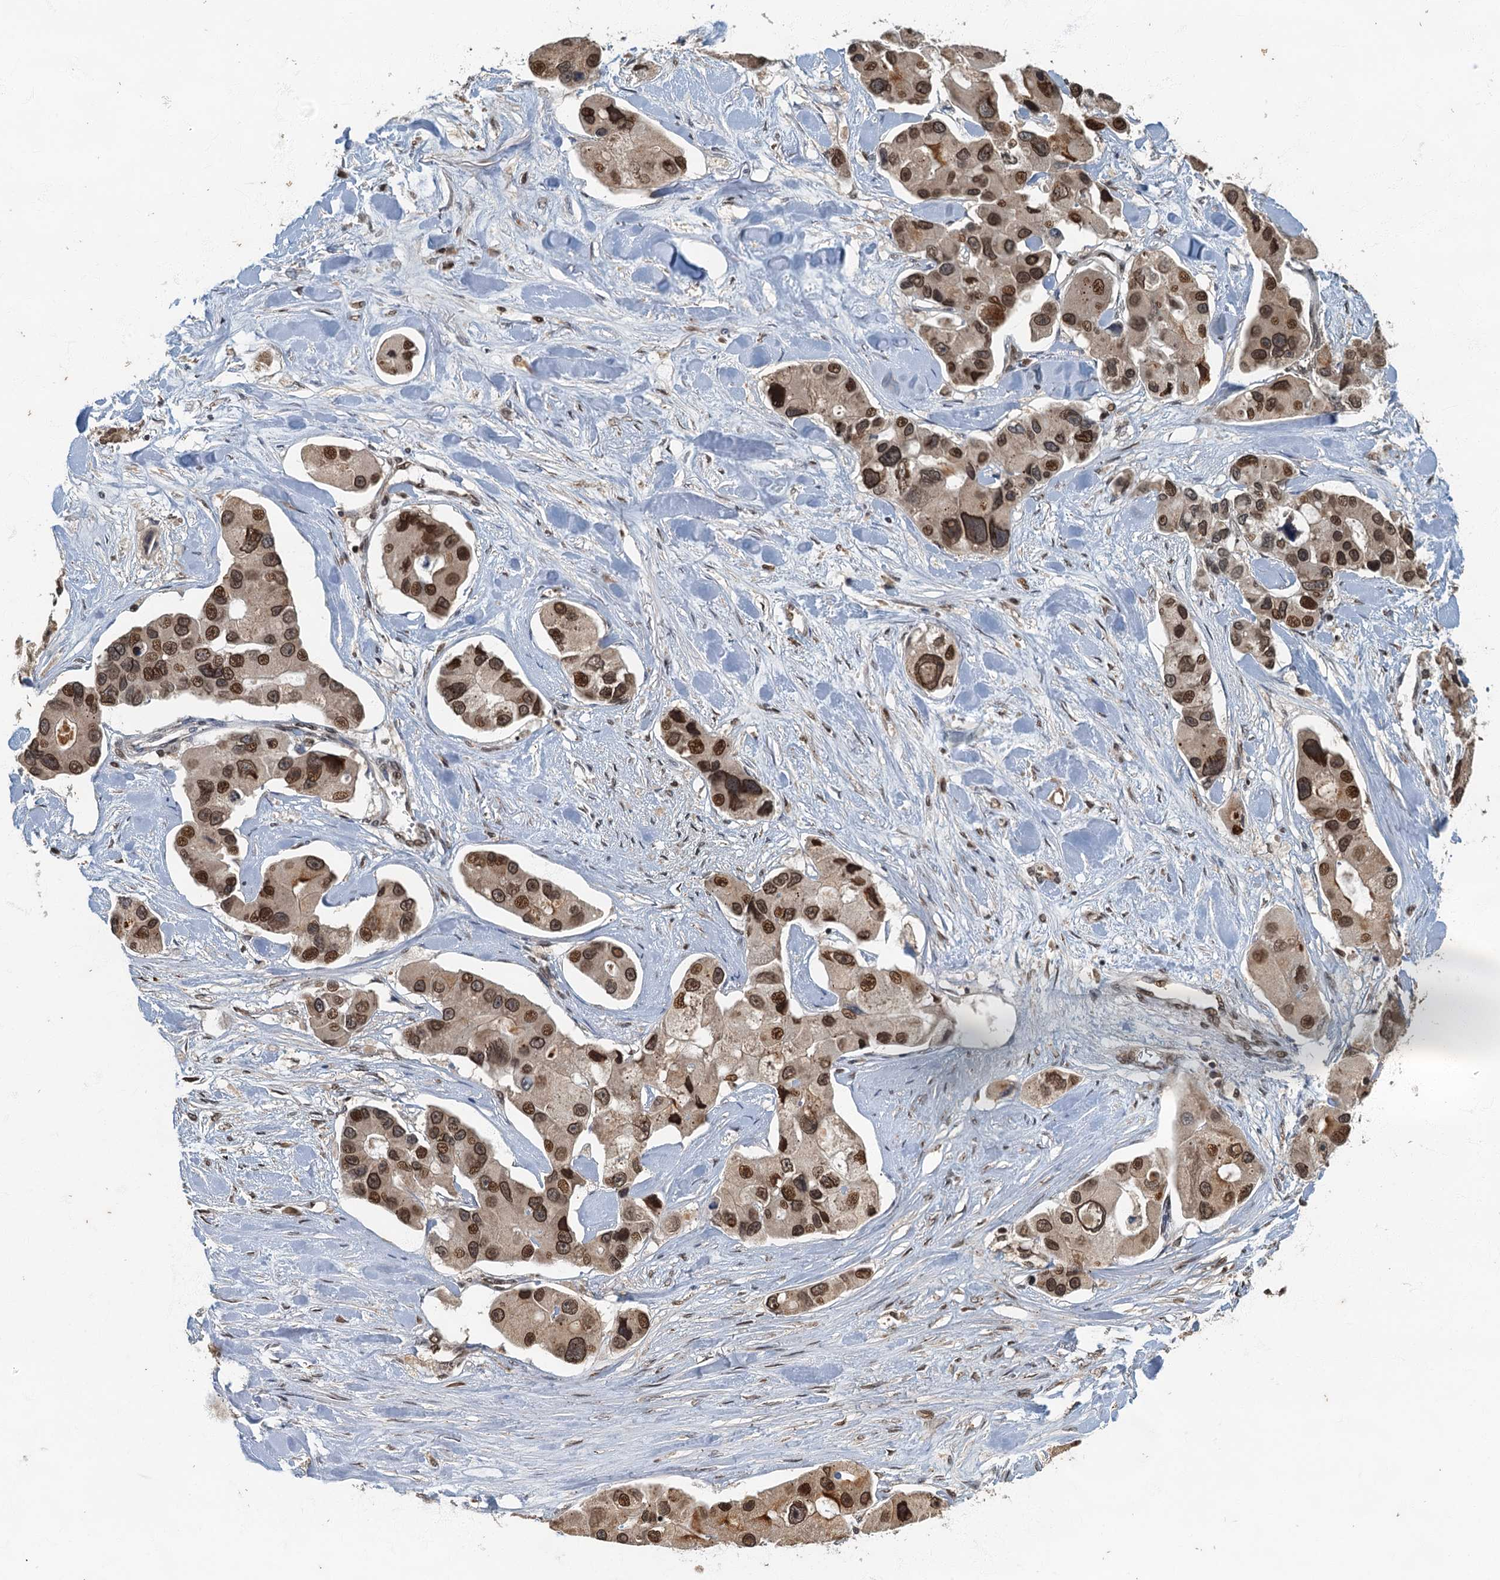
{"staining": {"intensity": "strong", "quantity": ">75%", "location": "cytoplasmic/membranous,nuclear"}, "tissue": "lung cancer", "cell_type": "Tumor cells", "image_type": "cancer", "snomed": [{"axis": "morphology", "description": "Adenocarcinoma, NOS"}, {"axis": "topography", "description": "Lung"}], "caption": "Lung cancer (adenocarcinoma) stained for a protein exhibits strong cytoplasmic/membranous and nuclear positivity in tumor cells. The staining was performed using DAB (3,3'-diaminobenzidine) to visualize the protein expression in brown, while the nuclei were stained in blue with hematoxylin (Magnification: 20x).", "gene": "CKAP2L", "patient": {"sex": "female", "age": 54}}